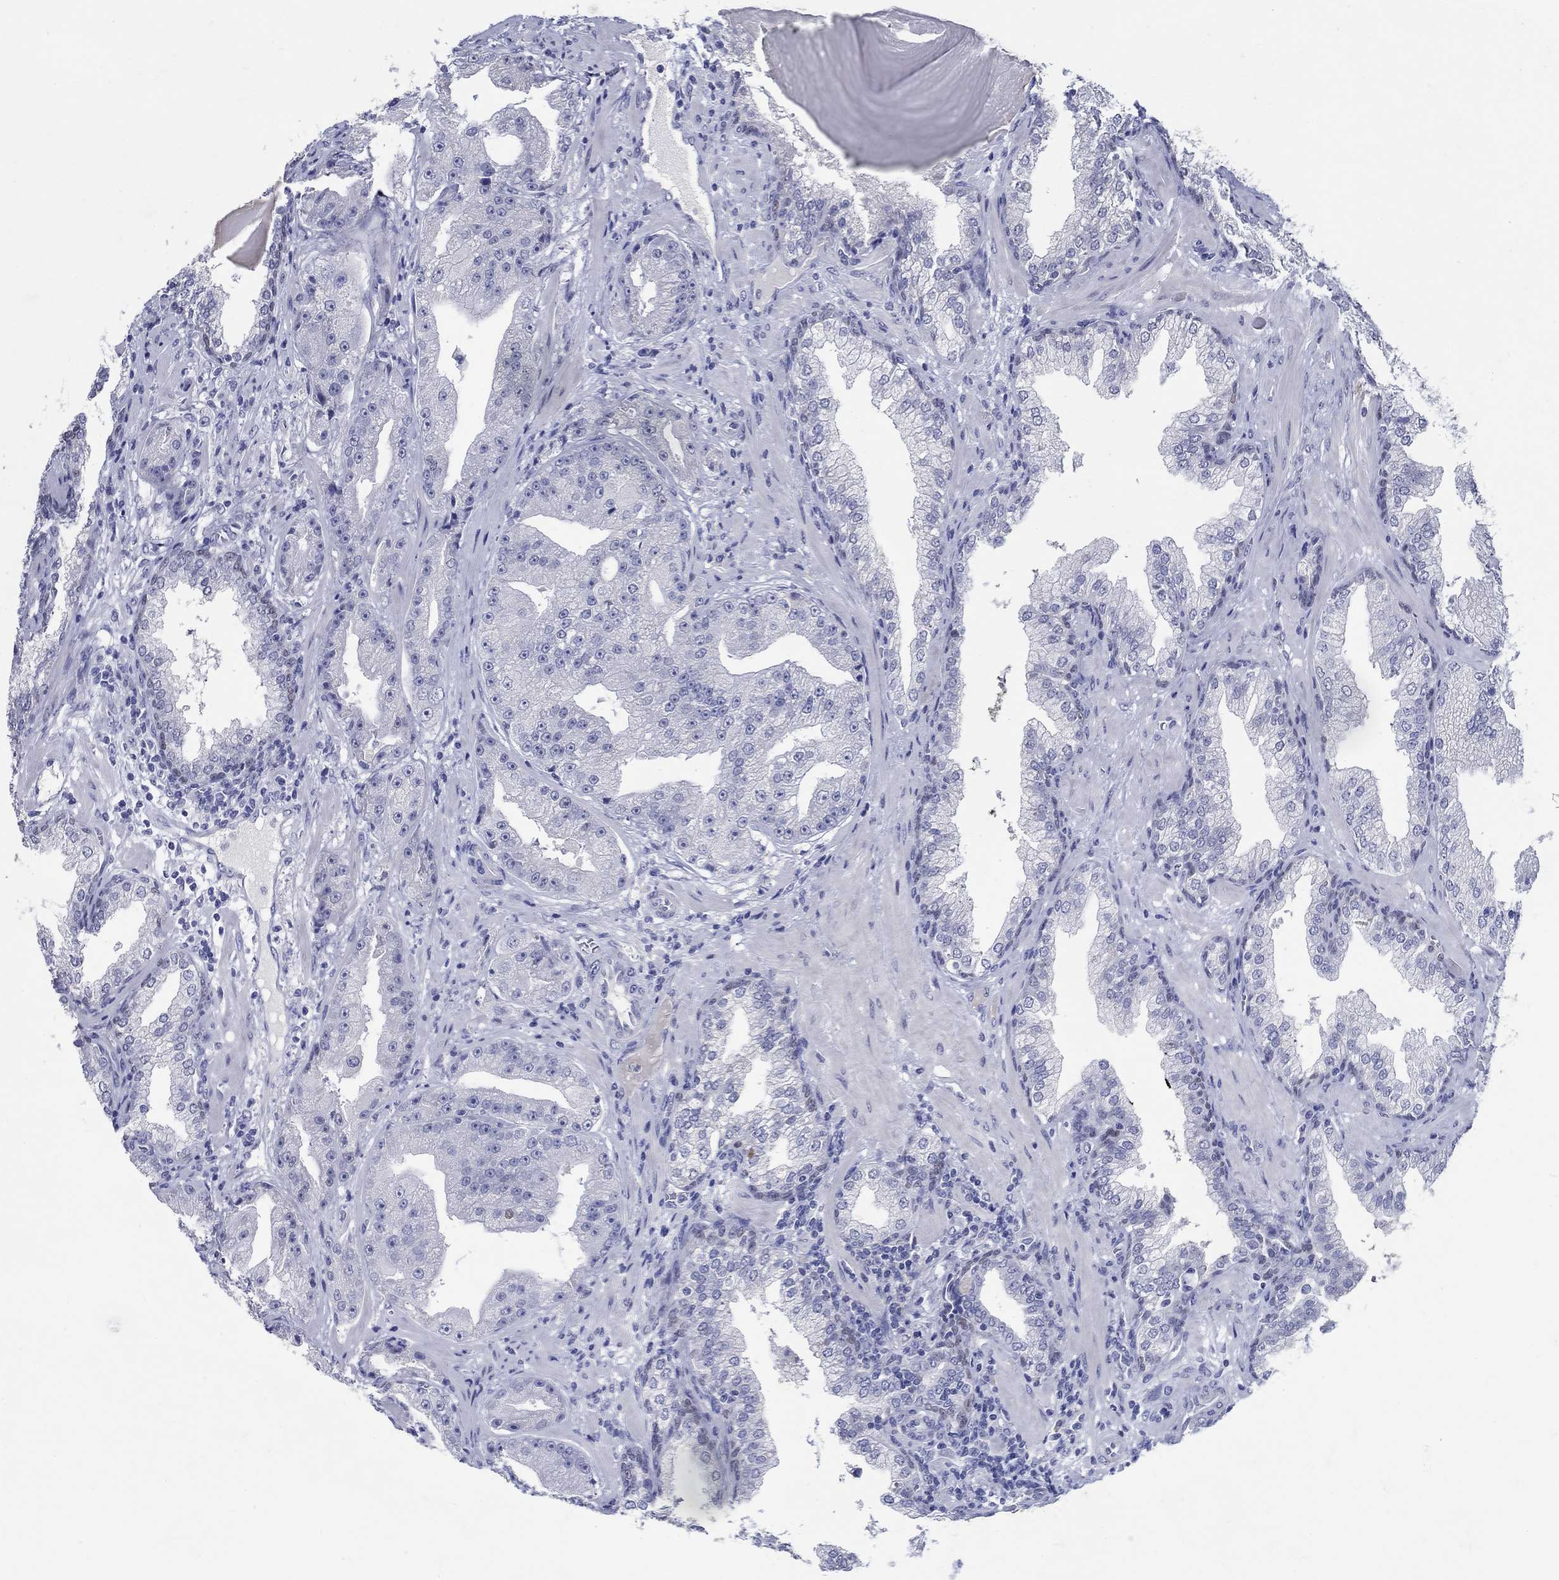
{"staining": {"intensity": "negative", "quantity": "none", "location": "none"}, "tissue": "prostate cancer", "cell_type": "Tumor cells", "image_type": "cancer", "snomed": [{"axis": "morphology", "description": "Adenocarcinoma, Low grade"}, {"axis": "topography", "description": "Prostate"}], "caption": "IHC of human prostate cancer shows no staining in tumor cells.", "gene": "SOX2", "patient": {"sex": "male", "age": 62}}